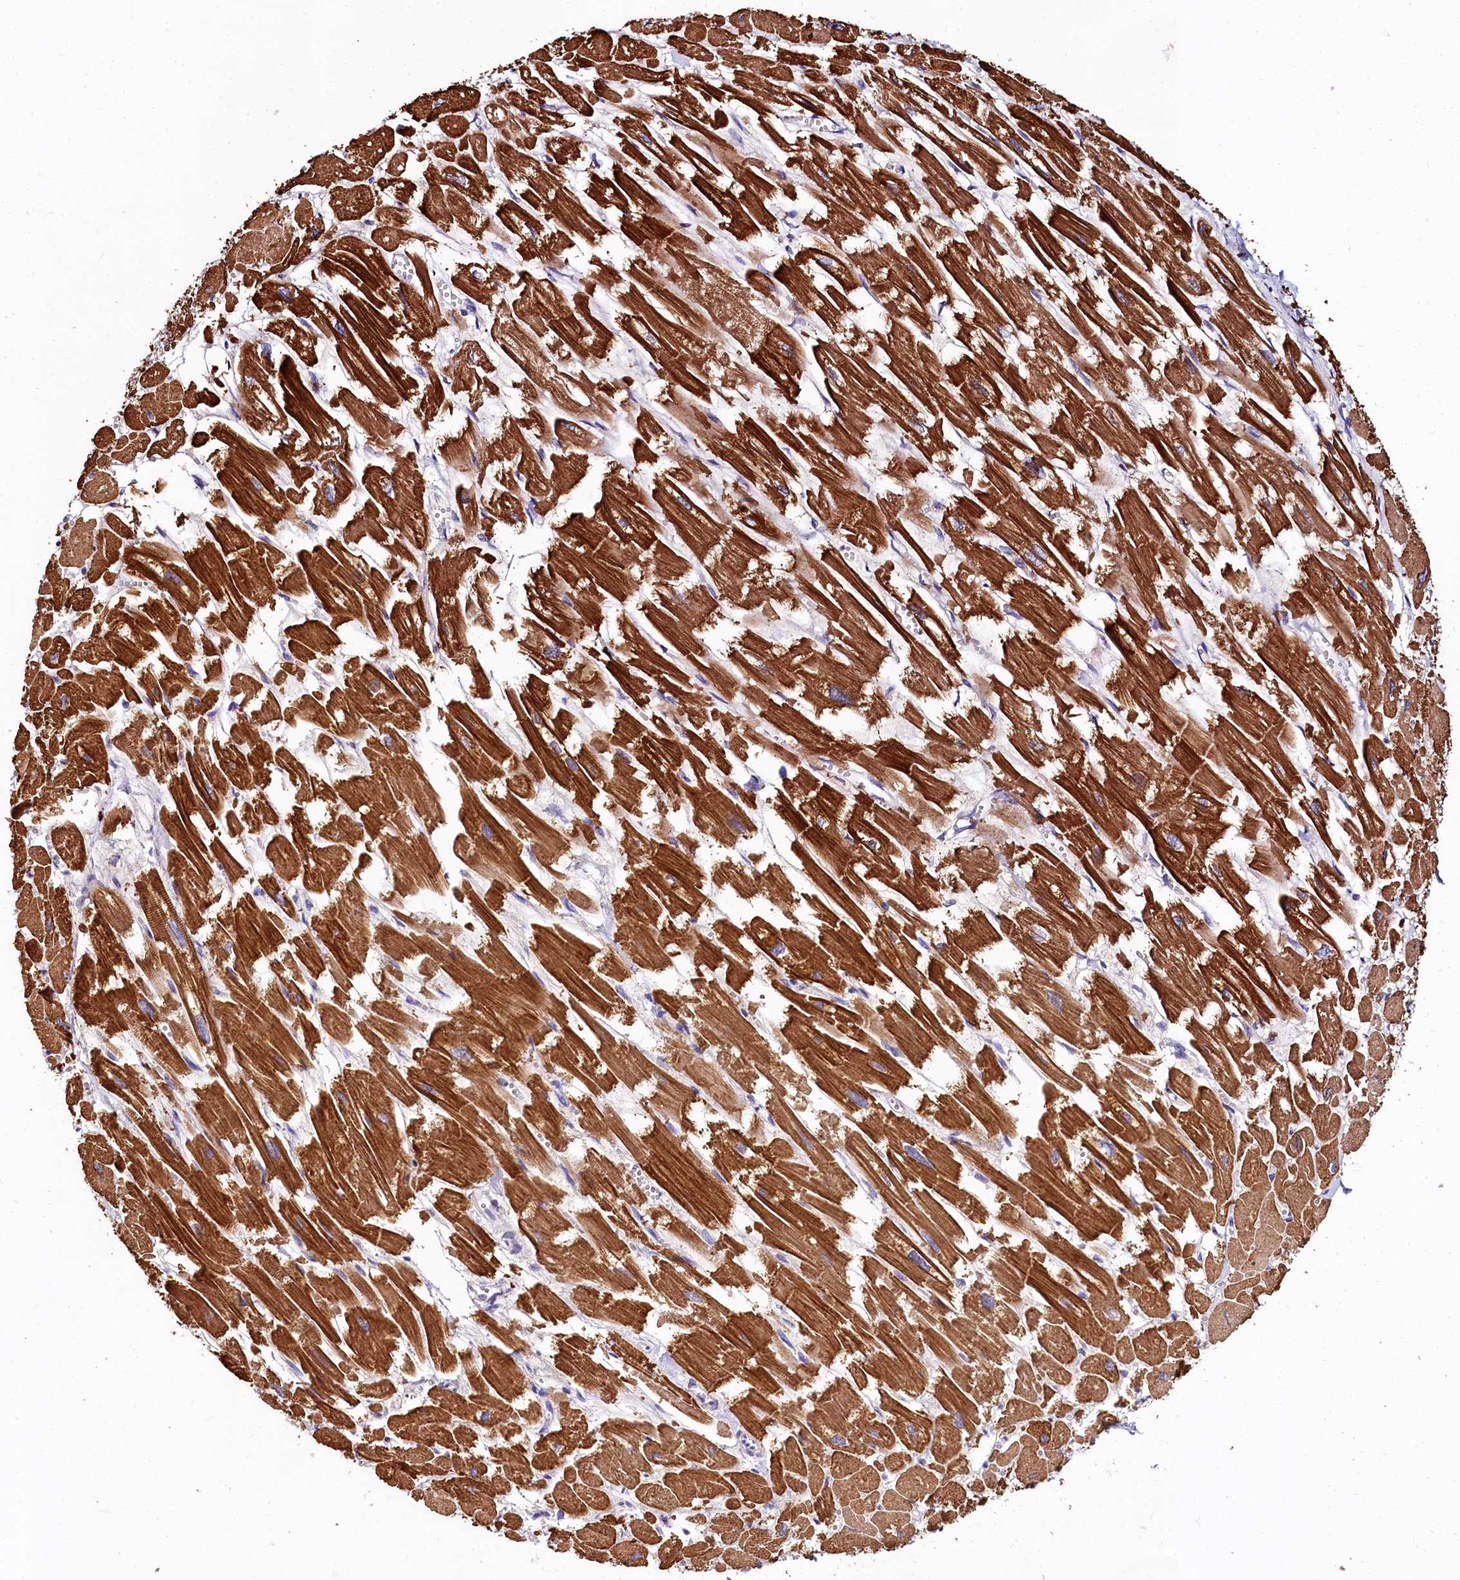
{"staining": {"intensity": "strong", "quantity": ">75%", "location": "cytoplasmic/membranous"}, "tissue": "heart muscle", "cell_type": "Cardiomyocytes", "image_type": "normal", "snomed": [{"axis": "morphology", "description": "Normal tissue, NOS"}, {"axis": "topography", "description": "Heart"}], "caption": "Immunohistochemistry (IHC) image of normal heart muscle: heart muscle stained using immunohistochemistry reveals high levels of strong protein expression localized specifically in the cytoplasmic/membranous of cardiomyocytes, appearing as a cytoplasmic/membranous brown color.", "gene": "QARS1", "patient": {"sex": "male", "age": 54}}